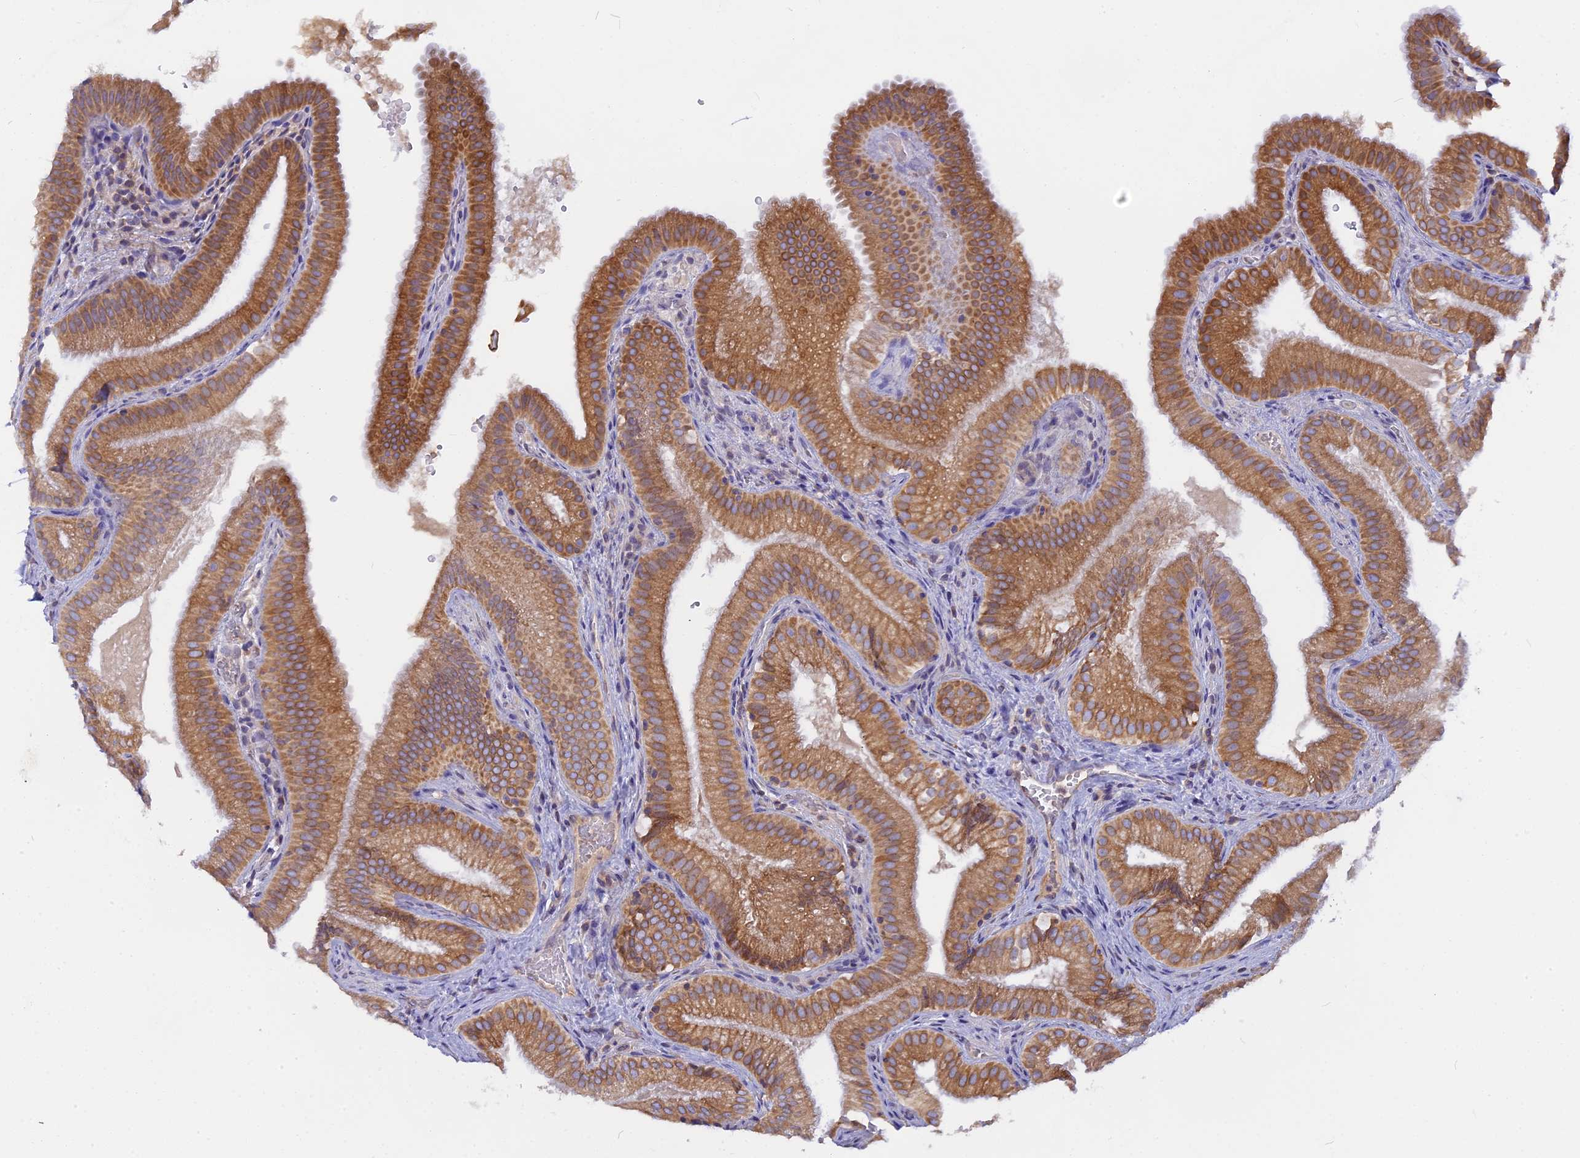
{"staining": {"intensity": "moderate", "quantity": ">75%", "location": "cytoplasmic/membranous"}, "tissue": "gallbladder", "cell_type": "Glandular cells", "image_type": "normal", "snomed": [{"axis": "morphology", "description": "Normal tissue, NOS"}, {"axis": "topography", "description": "Gallbladder"}], "caption": "Human gallbladder stained with a brown dye reveals moderate cytoplasmic/membranous positive expression in approximately >75% of glandular cells.", "gene": "TLCD1", "patient": {"sex": "female", "age": 30}}